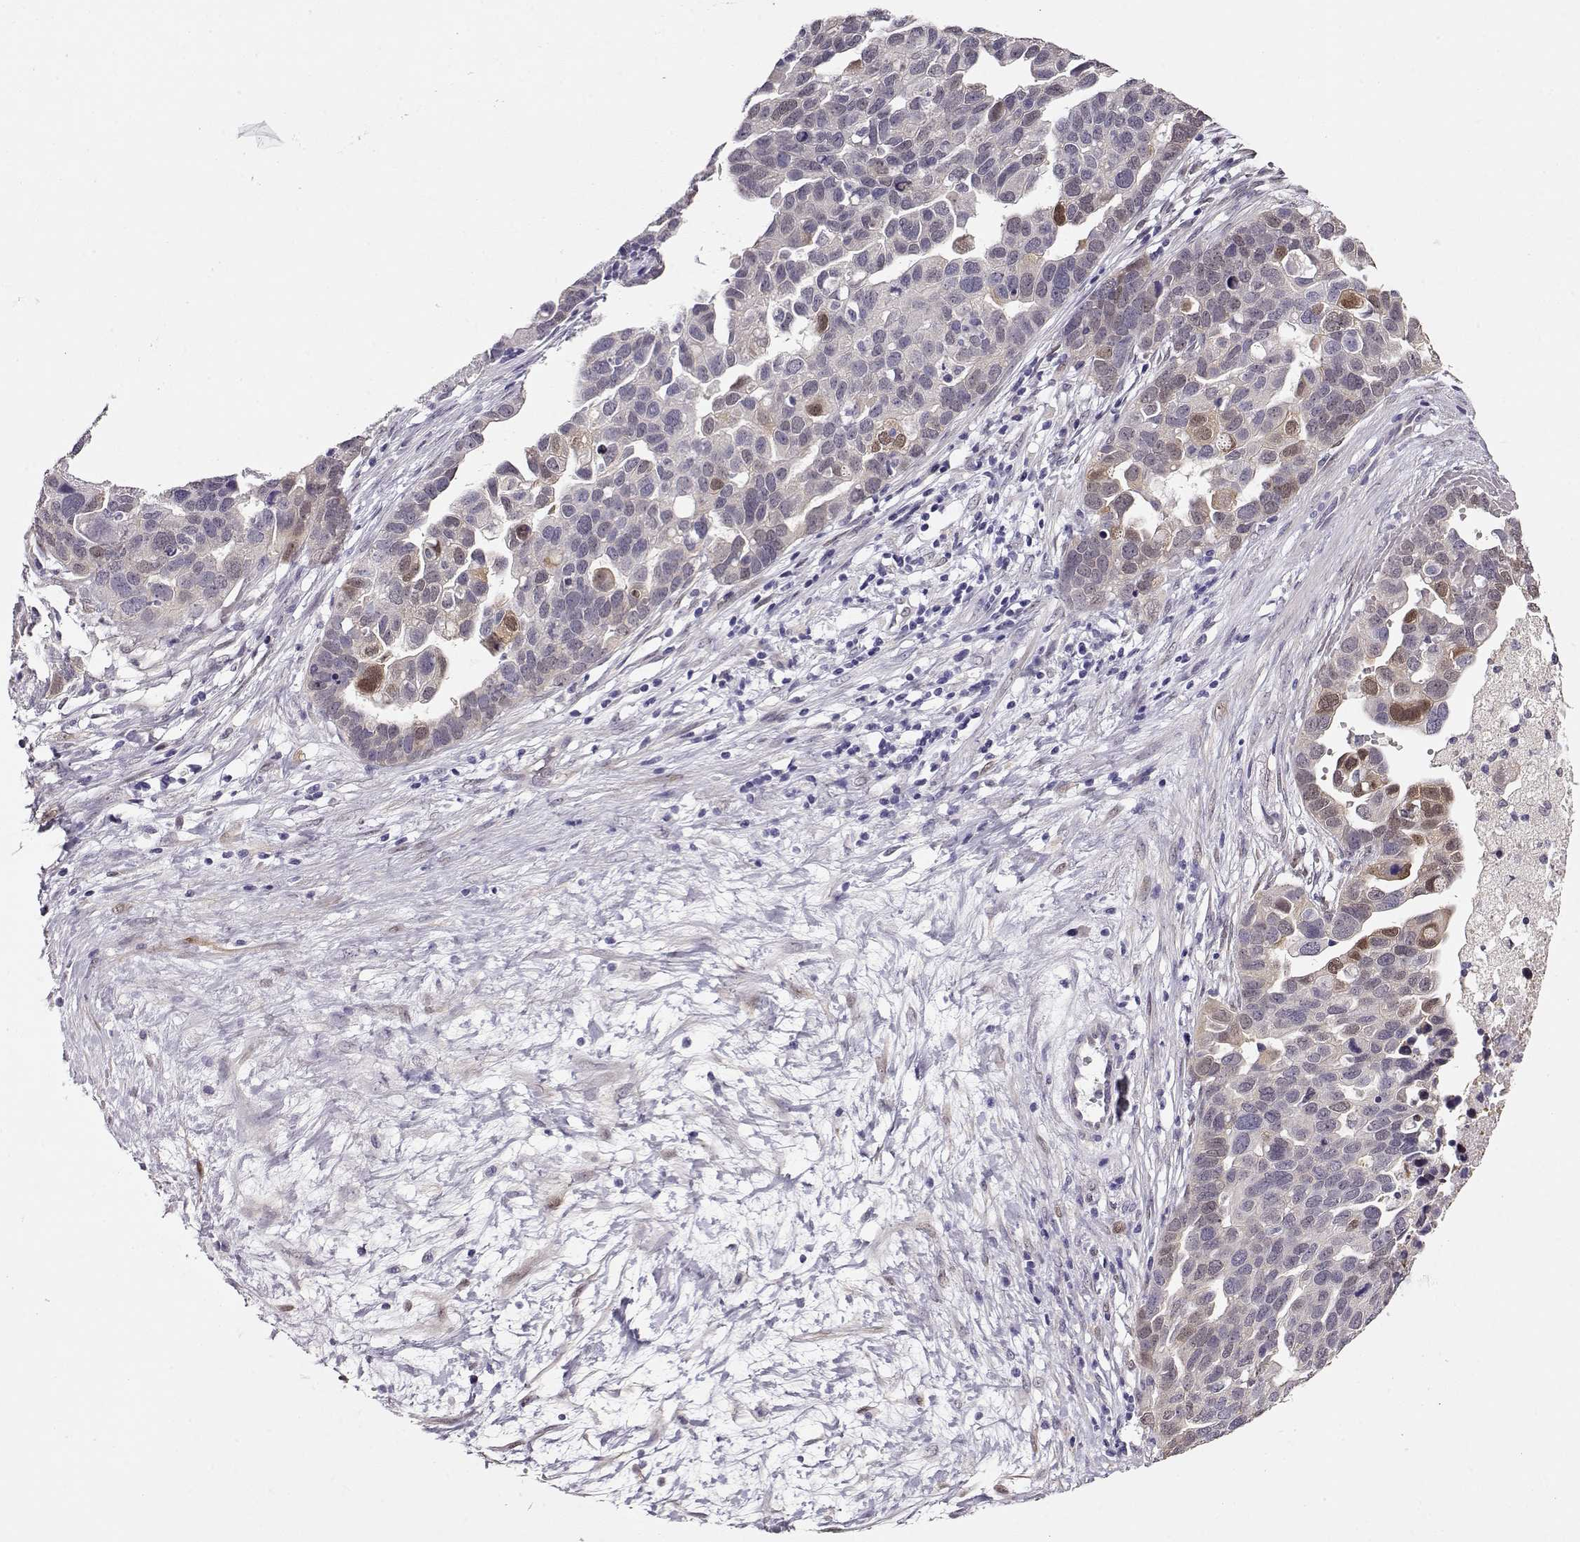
{"staining": {"intensity": "weak", "quantity": "<25%", "location": "nuclear"}, "tissue": "ovarian cancer", "cell_type": "Tumor cells", "image_type": "cancer", "snomed": [{"axis": "morphology", "description": "Cystadenocarcinoma, serous, NOS"}, {"axis": "topography", "description": "Ovary"}], "caption": "Human ovarian cancer (serous cystadenocarcinoma) stained for a protein using immunohistochemistry (IHC) reveals no staining in tumor cells.", "gene": "CCR8", "patient": {"sex": "female", "age": 54}}